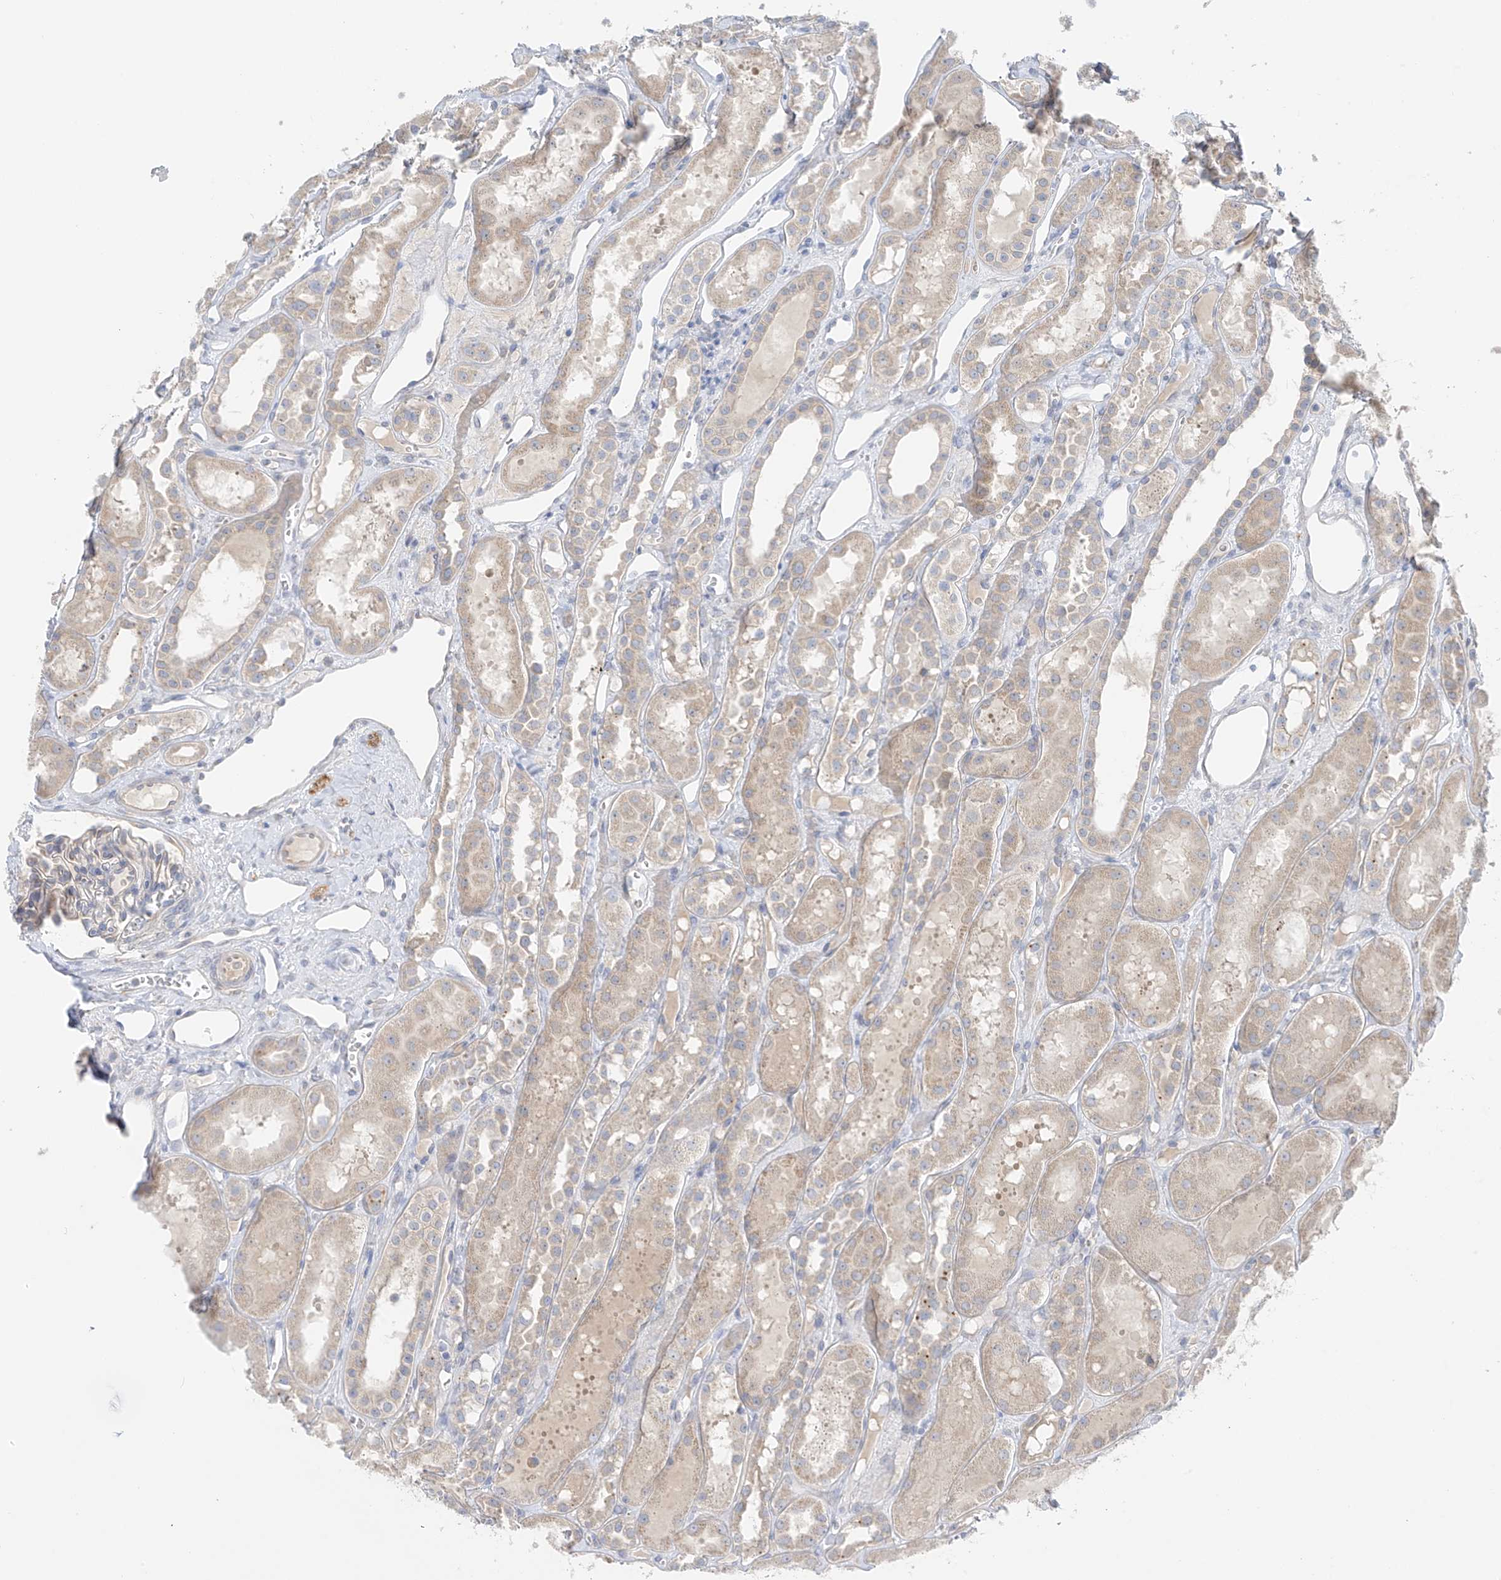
{"staining": {"intensity": "negative", "quantity": "none", "location": "none"}, "tissue": "kidney", "cell_type": "Cells in glomeruli", "image_type": "normal", "snomed": [{"axis": "morphology", "description": "Normal tissue, NOS"}, {"axis": "topography", "description": "Kidney"}], "caption": "The immunohistochemistry micrograph has no significant expression in cells in glomeruli of kidney.", "gene": "NALCN", "patient": {"sex": "male", "age": 16}}